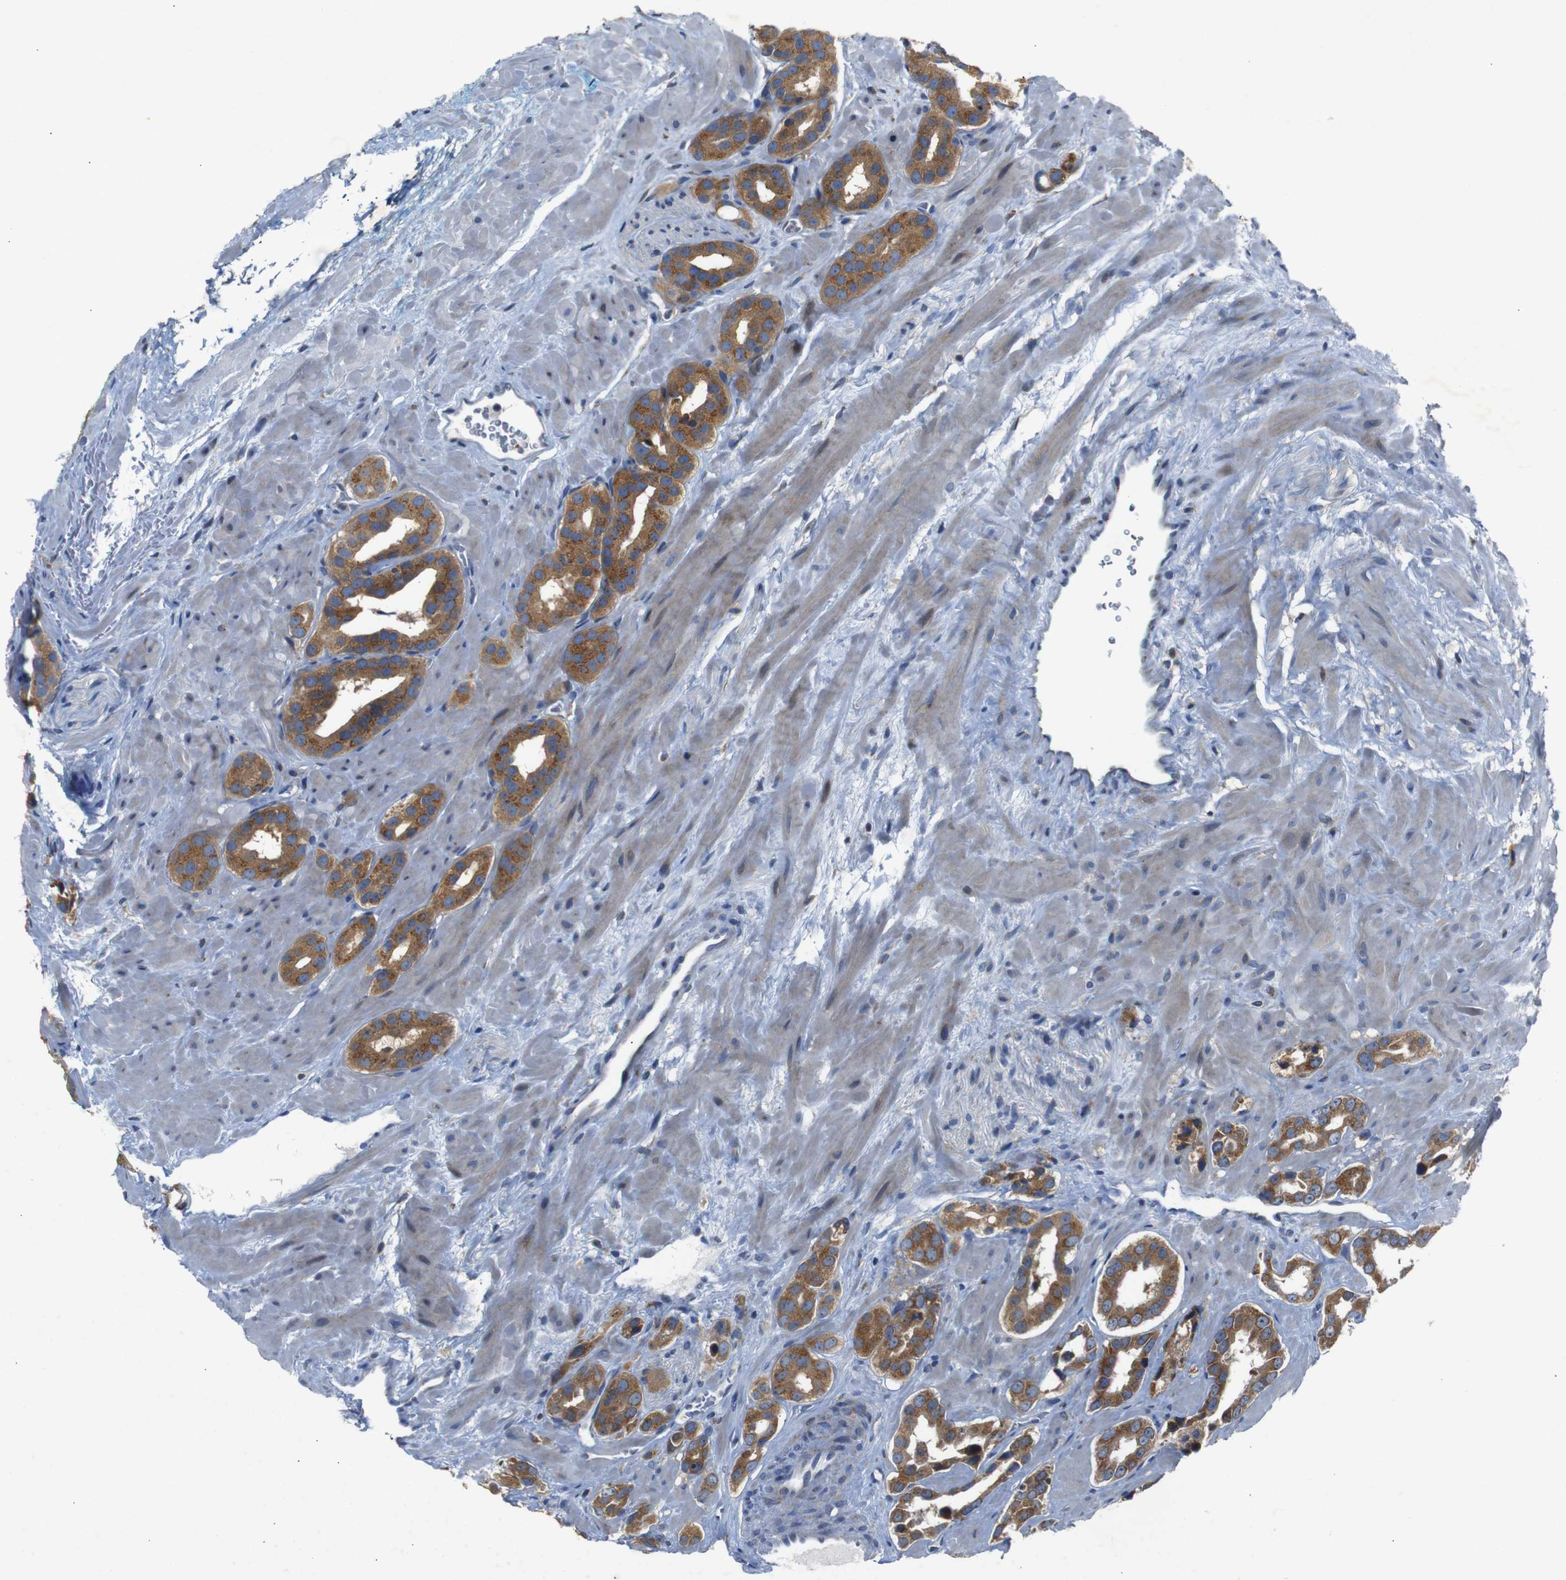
{"staining": {"intensity": "moderate", "quantity": ">75%", "location": "cytoplasmic/membranous"}, "tissue": "prostate cancer", "cell_type": "Tumor cells", "image_type": "cancer", "snomed": [{"axis": "morphology", "description": "Adenocarcinoma, High grade"}, {"axis": "topography", "description": "Prostate"}], "caption": "High-grade adenocarcinoma (prostate) stained with immunohistochemistry displays moderate cytoplasmic/membranous expression in about >75% of tumor cells.", "gene": "CHST10", "patient": {"sex": "male", "age": 64}}